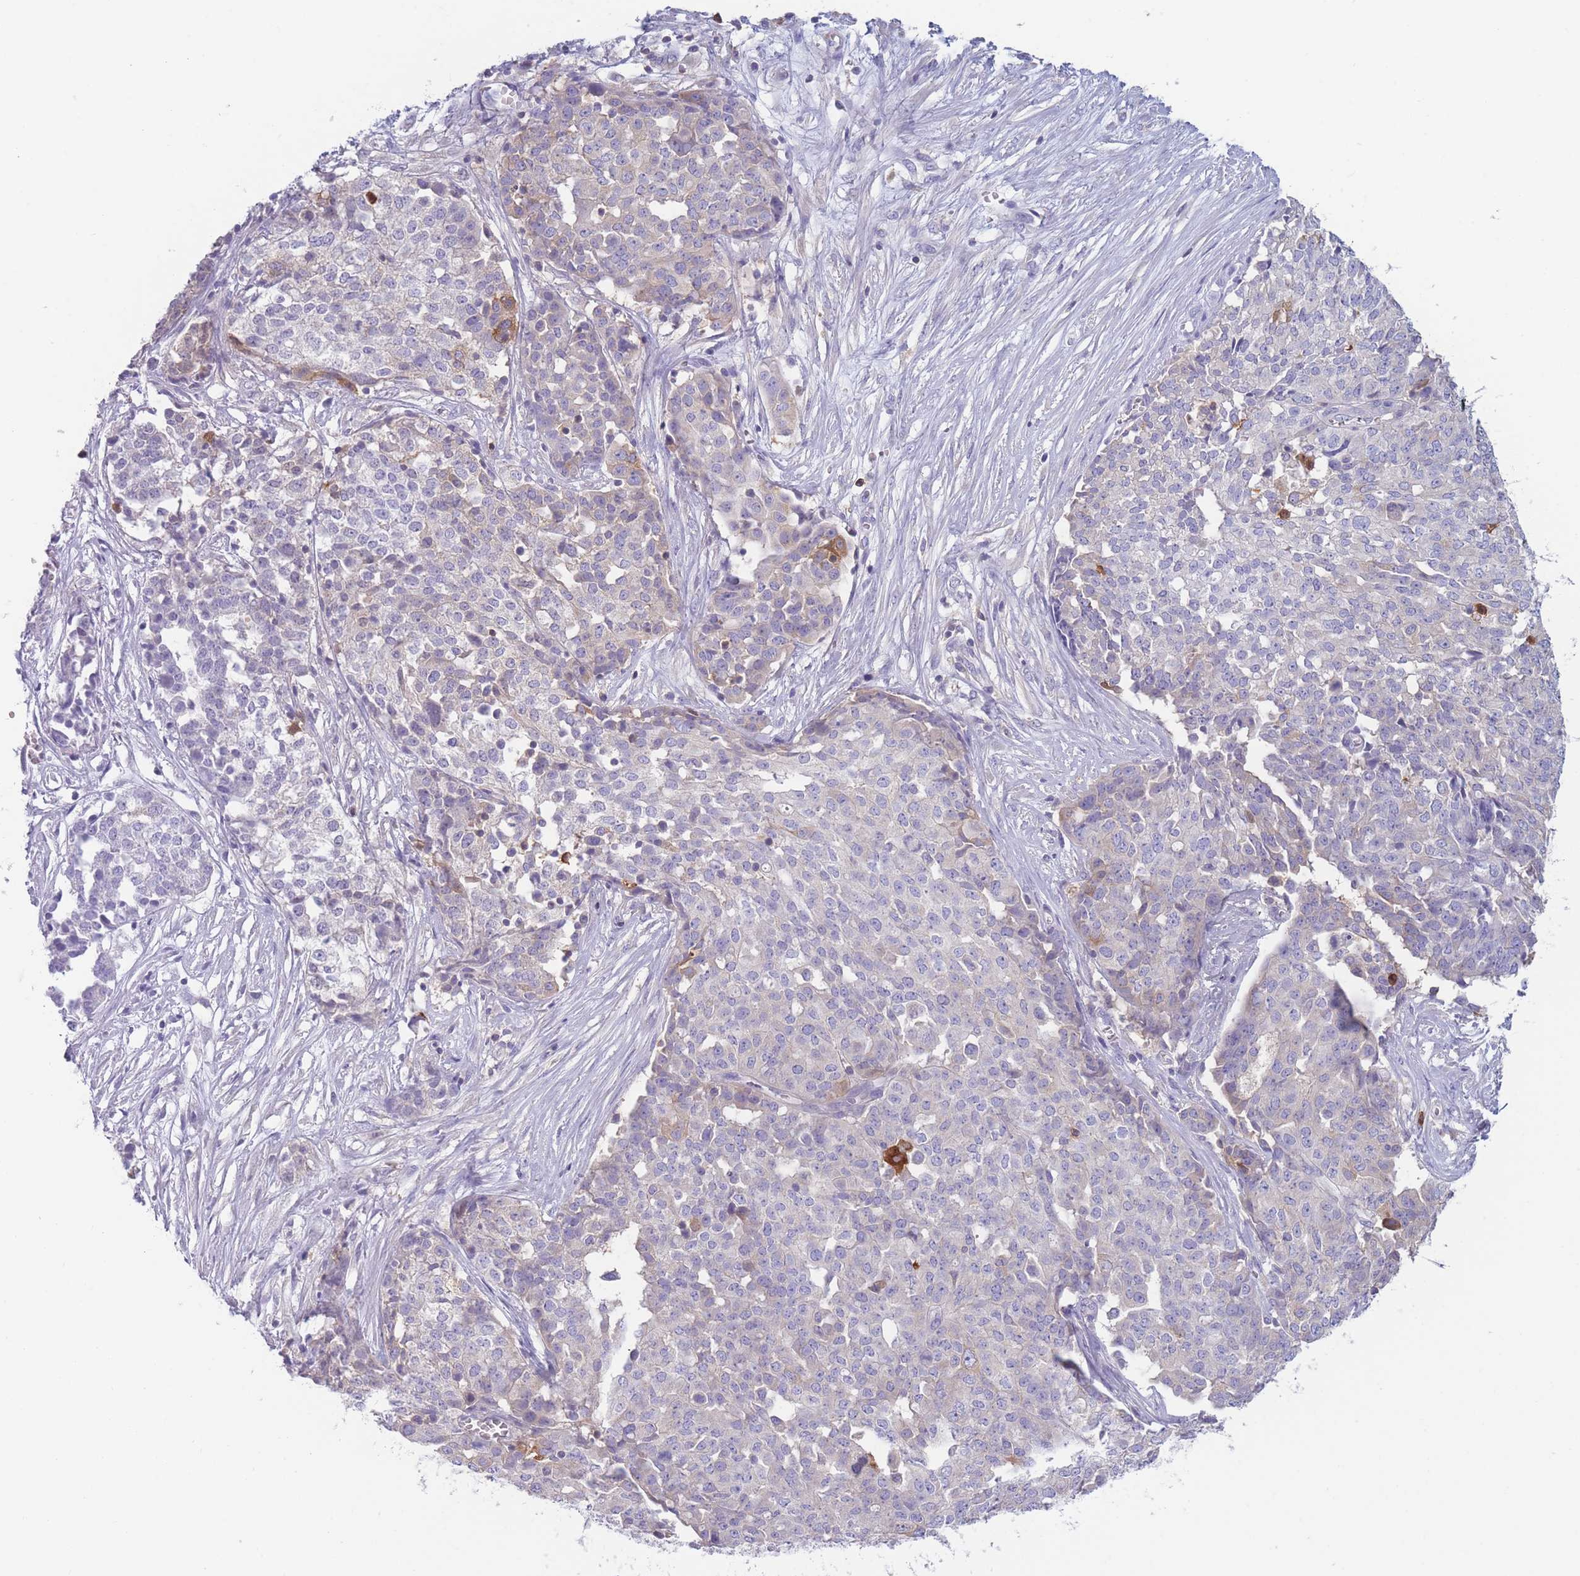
{"staining": {"intensity": "strong", "quantity": "<25%", "location": "cytoplasmic/membranous"}, "tissue": "ovarian cancer", "cell_type": "Tumor cells", "image_type": "cancer", "snomed": [{"axis": "morphology", "description": "Cystadenocarcinoma, serous, NOS"}, {"axis": "topography", "description": "Soft tissue"}, {"axis": "topography", "description": "Ovary"}], "caption": "Immunohistochemistry of ovarian cancer (serous cystadenocarcinoma) reveals medium levels of strong cytoplasmic/membranous expression in approximately <25% of tumor cells. Immunohistochemistry stains the protein in brown and the nuclei are stained blue.", "gene": "ST3GAL4", "patient": {"sex": "female", "age": 57}}